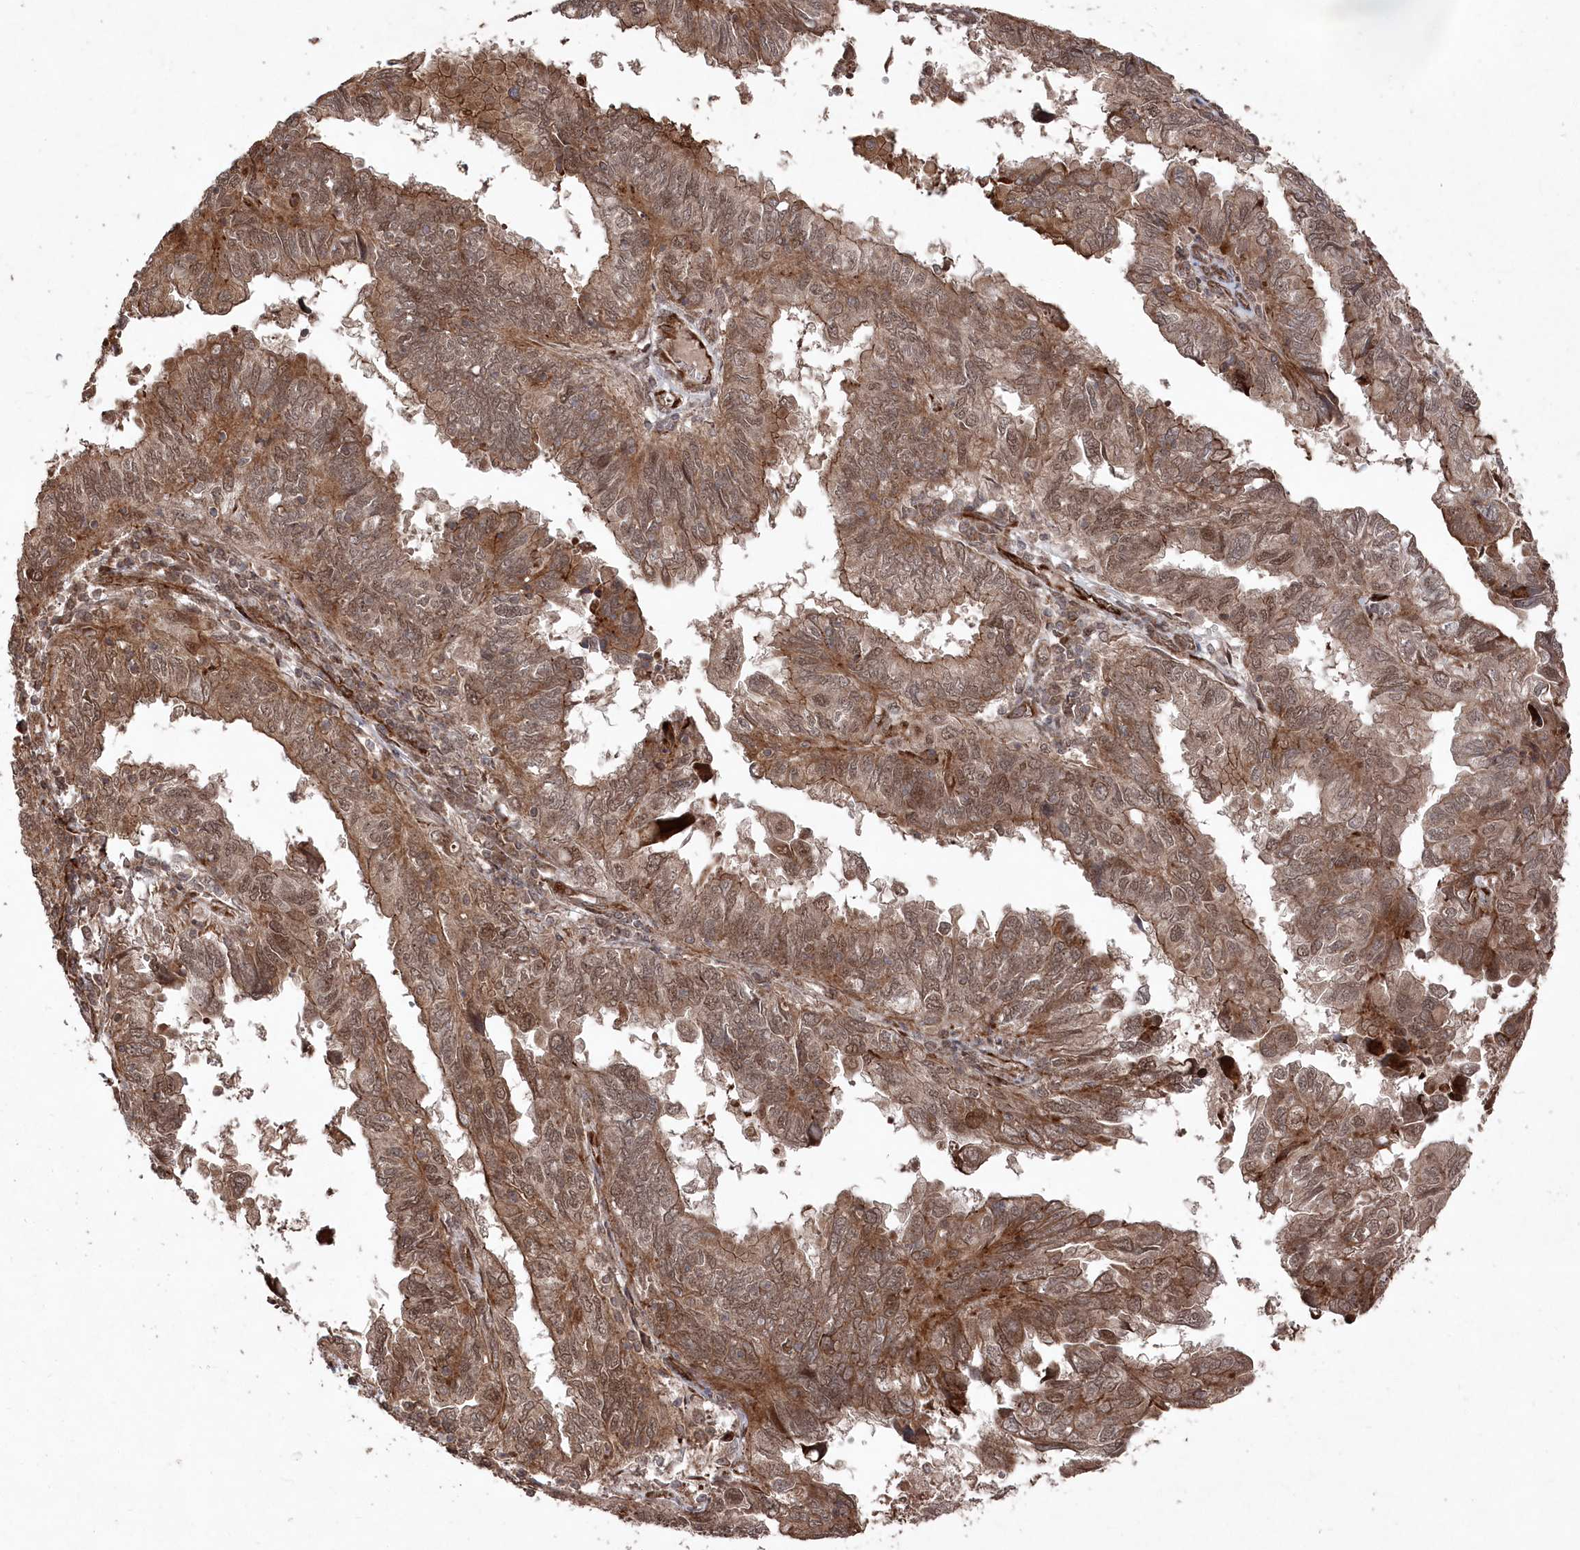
{"staining": {"intensity": "moderate", "quantity": ">75%", "location": "cytoplasmic/membranous,nuclear"}, "tissue": "endometrial cancer", "cell_type": "Tumor cells", "image_type": "cancer", "snomed": [{"axis": "morphology", "description": "Adenocarcinoma, NOS"}, {"axis": "topography", "description": "Uterus"}], "caption": "There is medium levels of moderate cytoplasmic/membranous and nuclear staining in tumor cells of endometrial adenocarcinoma, as demonstrated by immunohistochemical staining (brown color).", "gene": "POLR3A", "patient": {"sex": "female", "age": 77}}